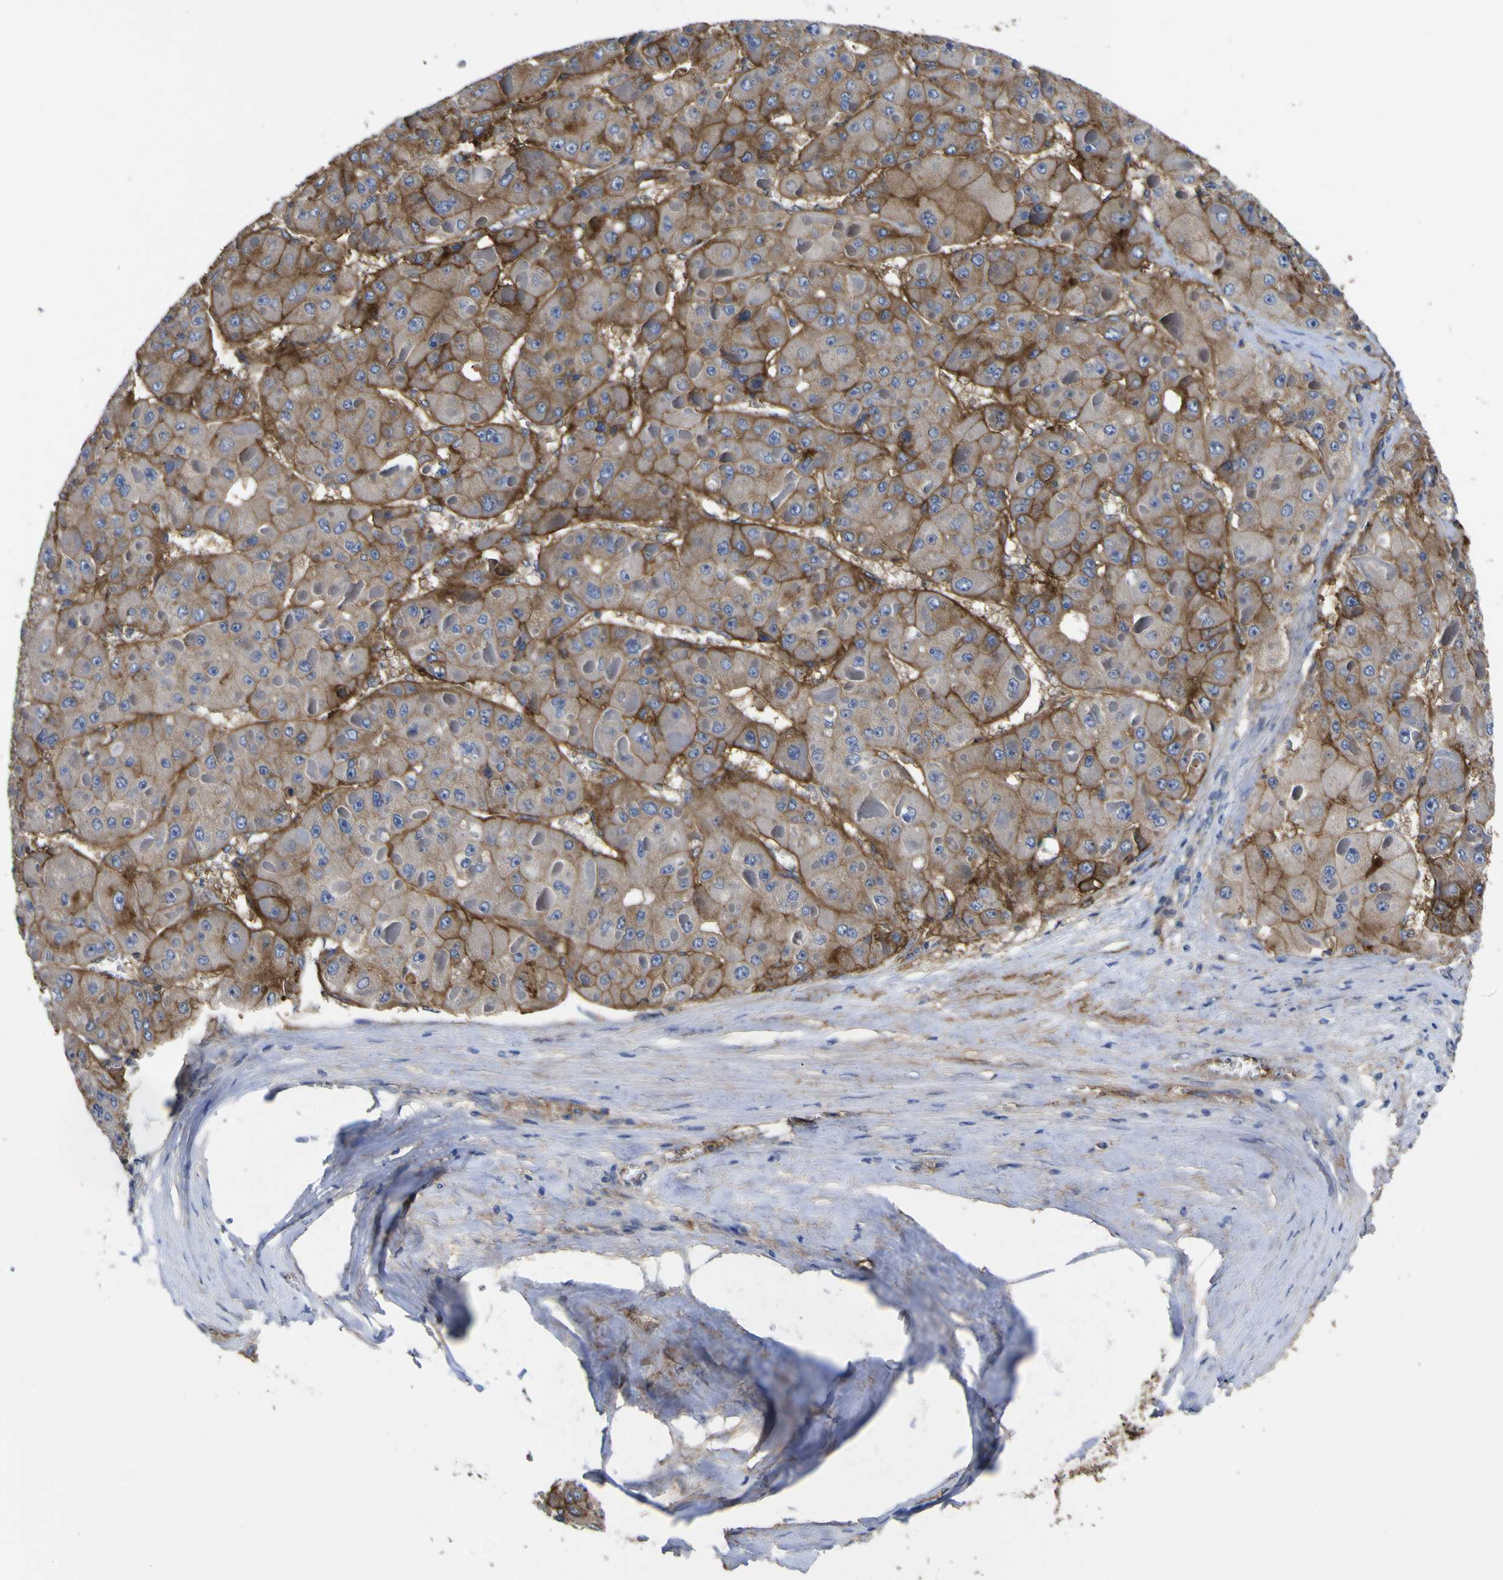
{"staining": {"intensity": "moderate", "quantity": ">75%", "location": "cytoplasmic/membranous"}, "tissue": "liver cancer", "cell_type": "Tumor cells", "image_type": "cancer", "snomed": [{"axis": "morphology", "description": "Carcinoma, Hepatocellular, NOS"}, {"axis": "topography", "description": "Liver"}], "caption": "Moderate cytoplasmic/membranous positivity is appreciated in about >75% of tumor cells in liver hepatocellular carcinoma.", "gene": "CD151", "patient": {"sex": "female", "age": 73}}